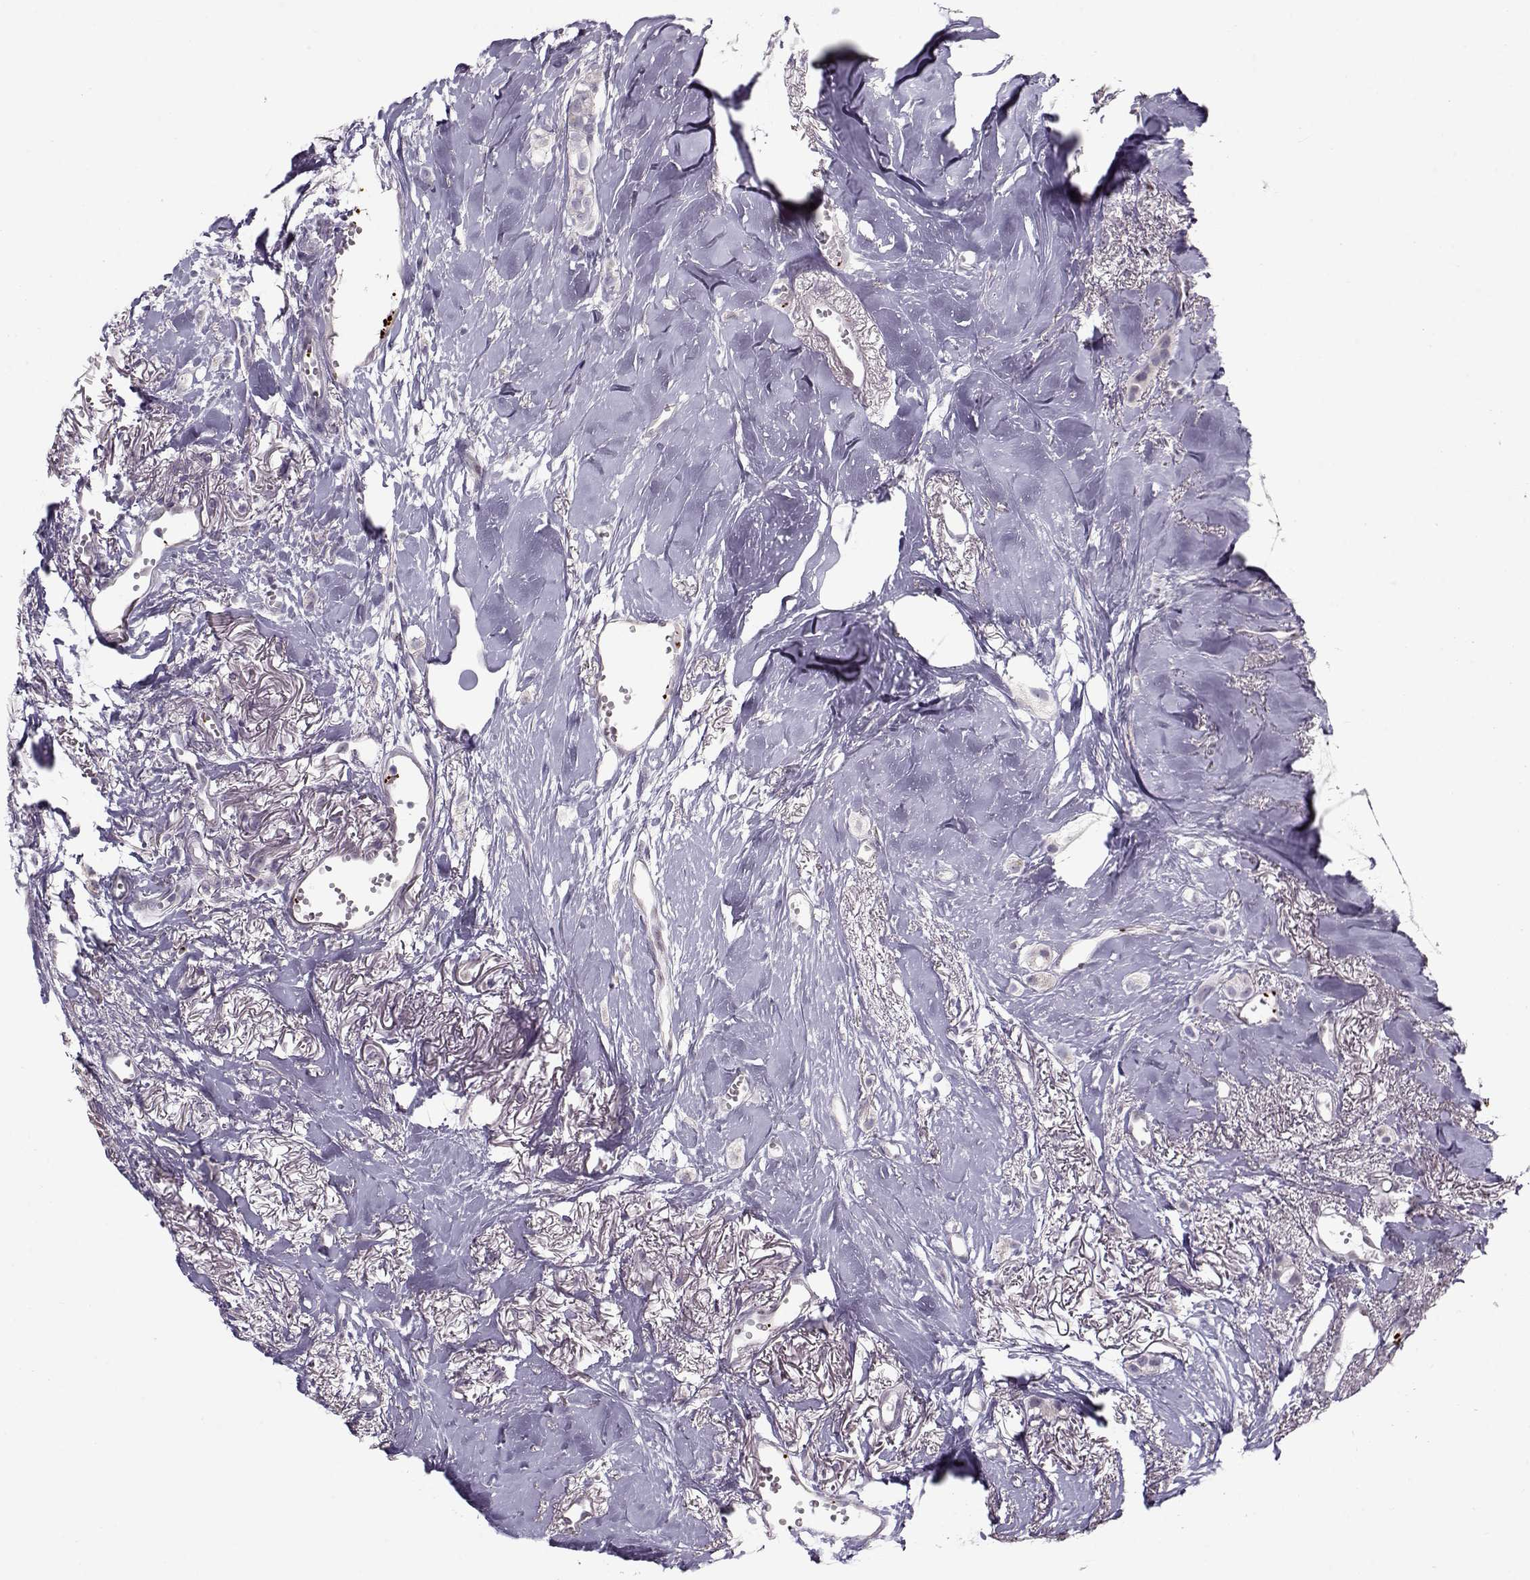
{"staining": {"intensity": "negative", "quantity": "none", "location": "none"}, "tissue": "breast cancer", "cell_type": "Tumor cells", "image_type": "cancer", "snomed": [{"axis": "morphology", "description": "Duct carcinoma"}, {"axis": "topography", "description": "Breast"}], "caption": "Immunohistochemistry of breast intraductal carcinoma exhibits no expression in tumor cells.", "gene": "KLF17", "patient": {"sex": "female", "age": 85}}